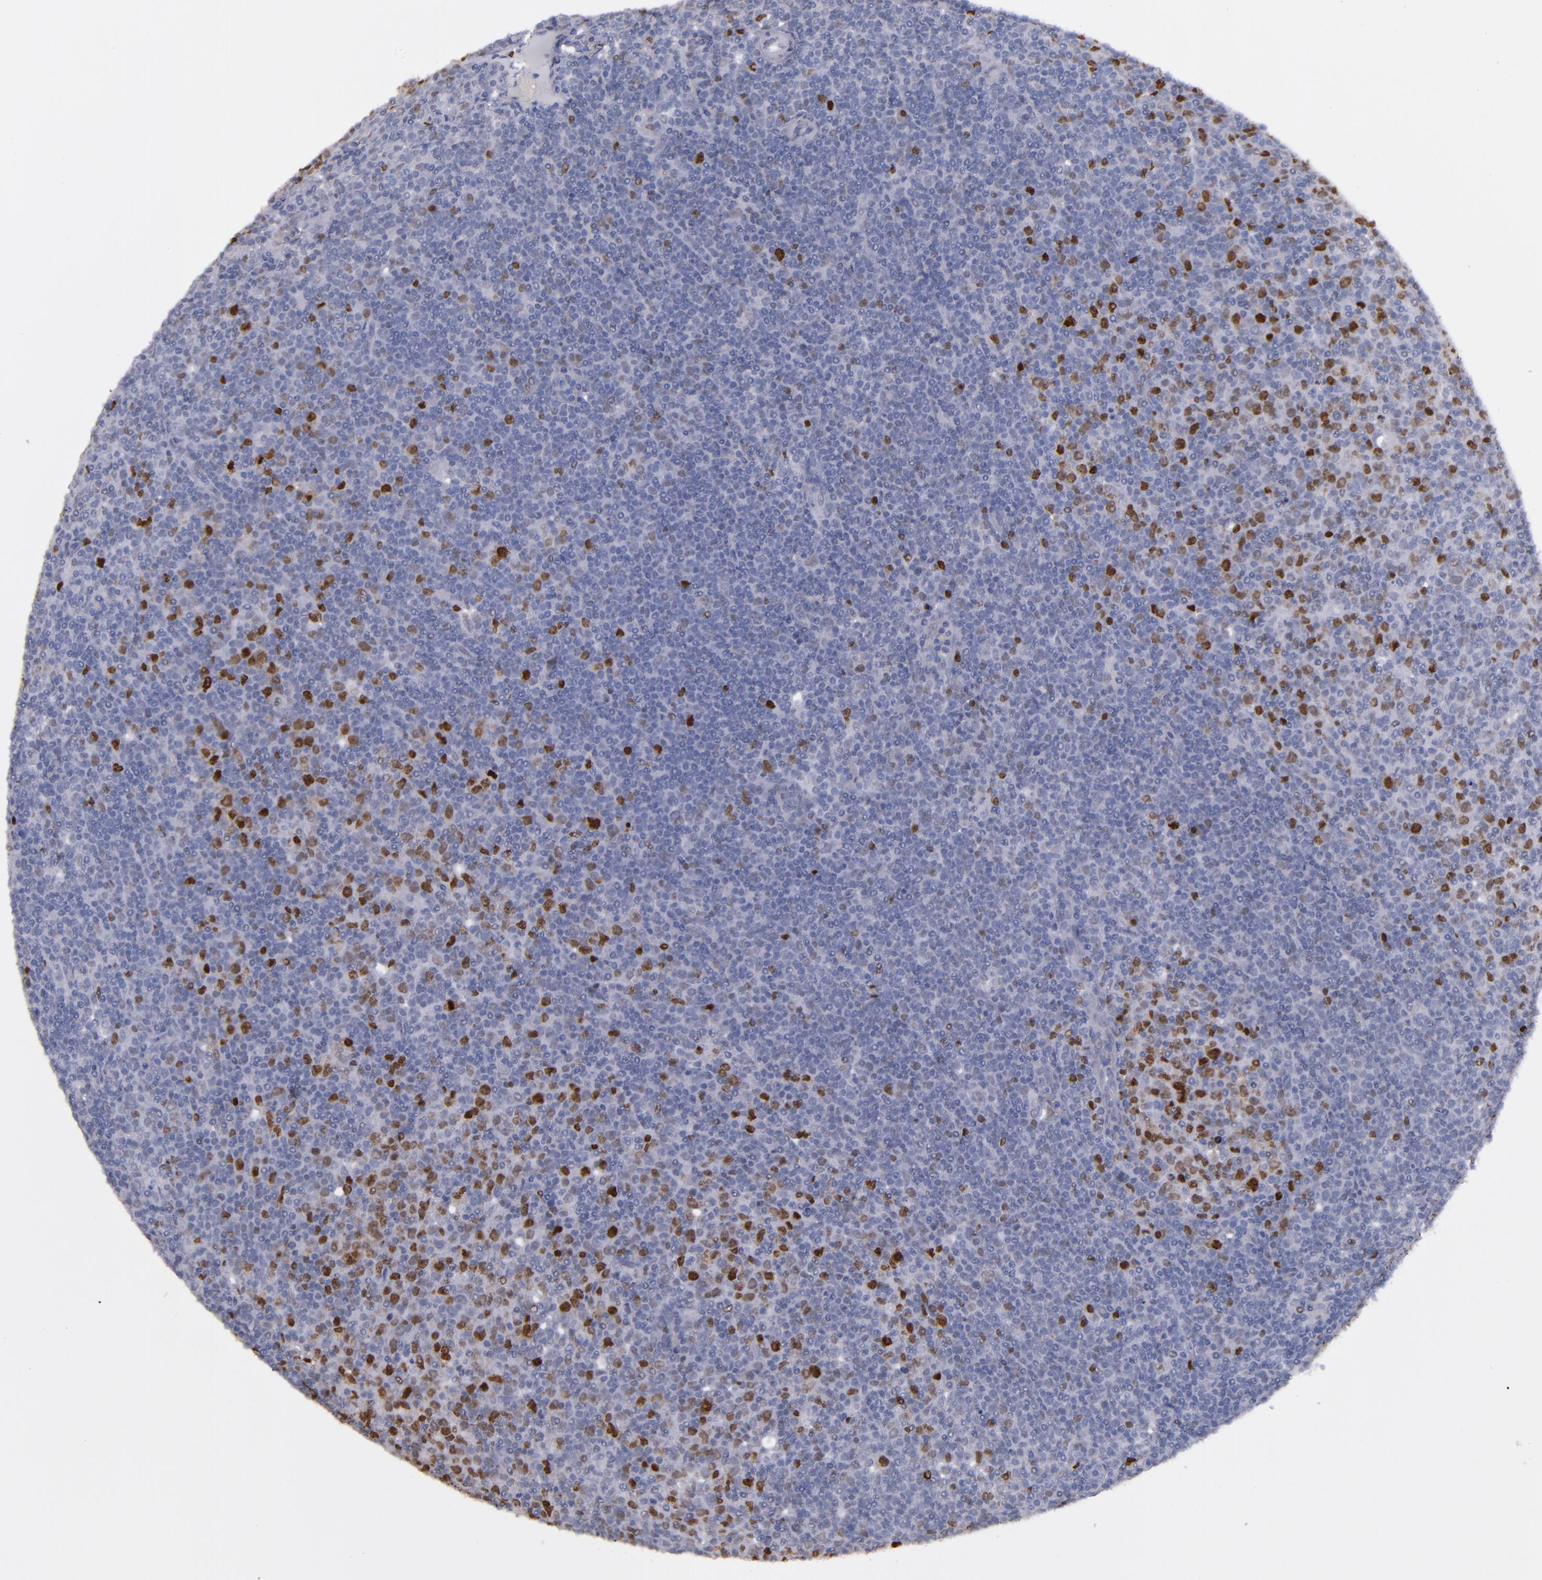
{"staining": {"intensity": "weak", "quantity": "25%-75%", "location": "nuclear"}, "tissue": "lymphoma", "cell_type": "Tumor cells", "image_type": "cancer", "snomed": [{"axis": "morphology", "description": "Malignant lymphoma, non-Hodgkin's type, Low grade"}, {"axis": "topography", "description": "Lymph node"}], "caption": "Immunohistochemical staining of human malignant lymphoma, non-Hodgkin's type (low-grade) reveals weak nuclear protein positivity in approximately 25%-75% of tumor cells. (DAB IHC, brown staining for protein, blue staining for nuclei).", "gene": "IRF4", "patient": {"sex": "male", "age": 70}}